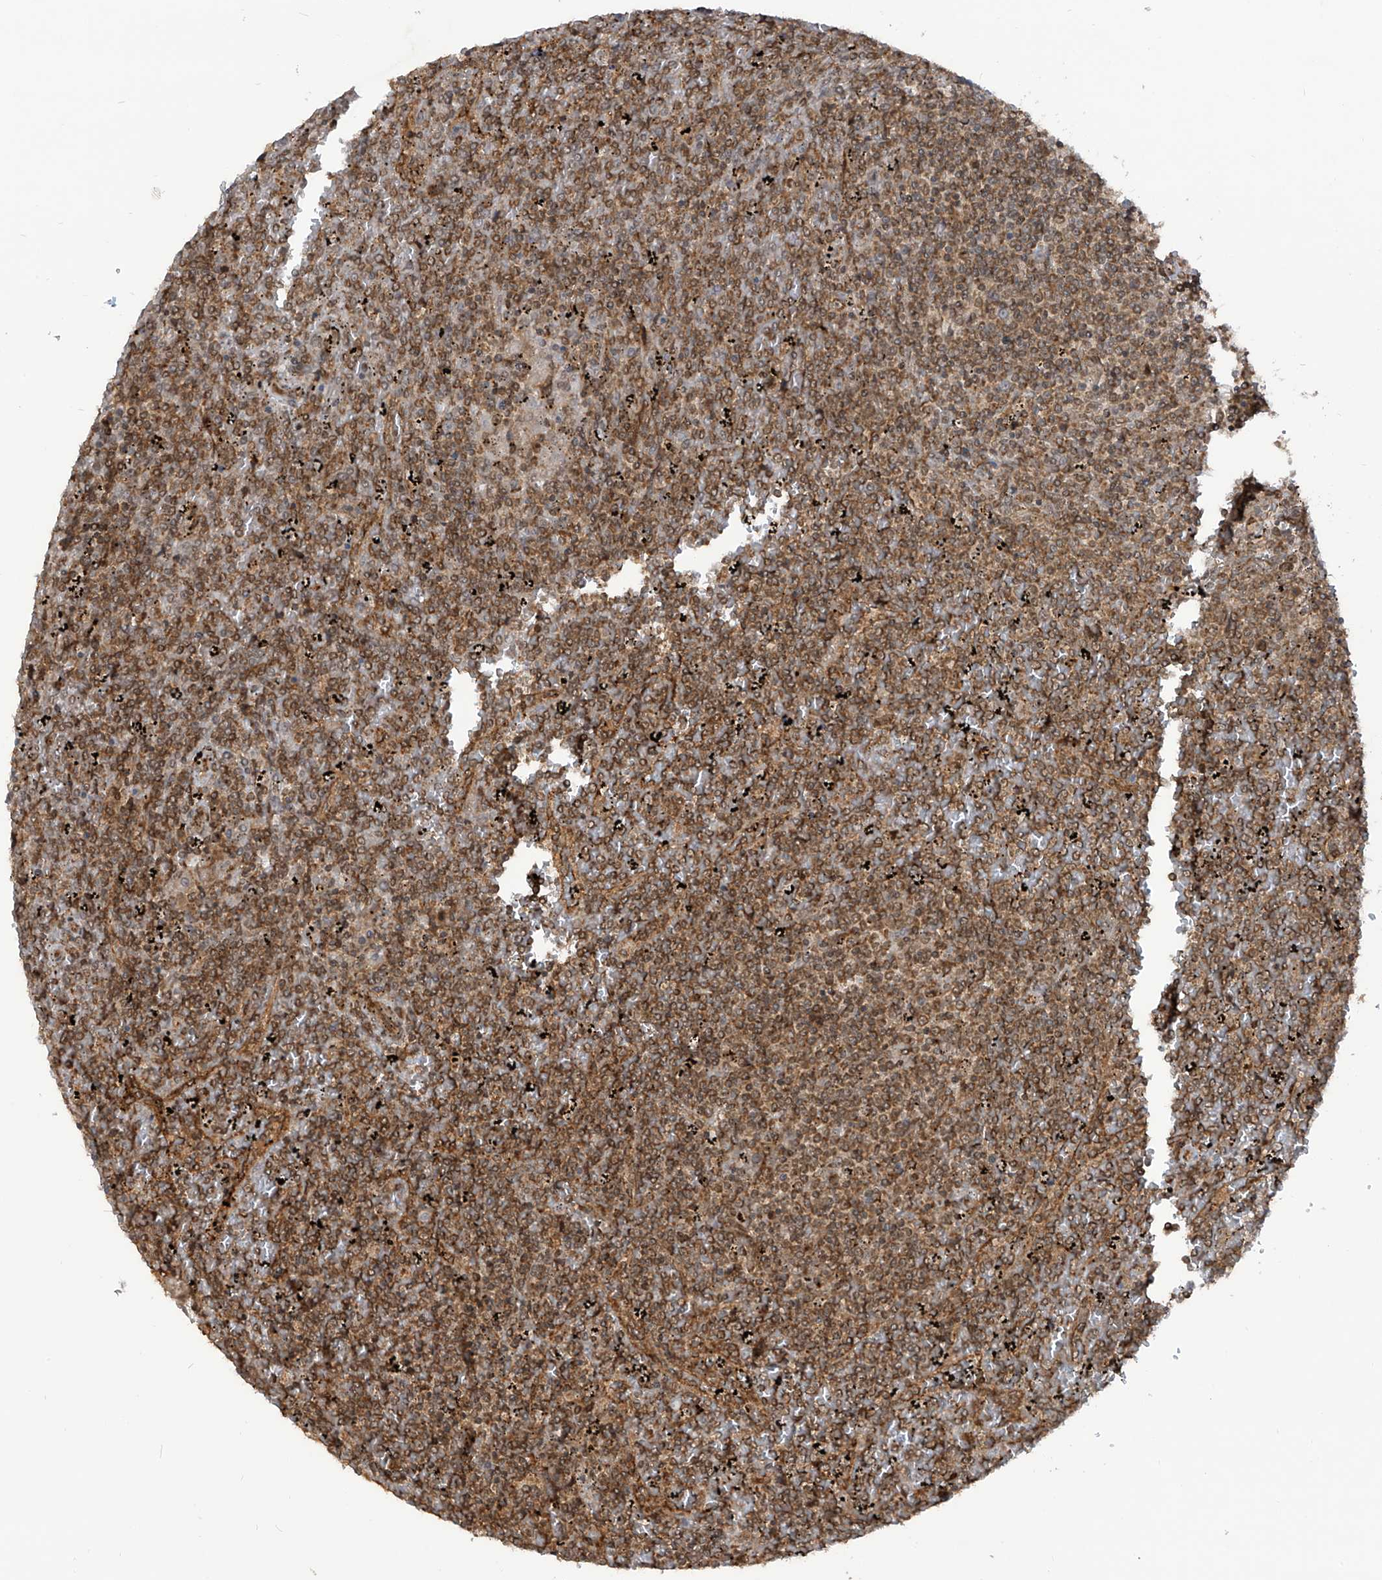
{"staining": {"intensity": "moderate", "quantity": ">75%", "location": "cytoplasmic/membranous"}, "tissue": "lymphoma", "cell_type": "Tumor cells", "image_type": "cancer", "snomed": [{"axis": "morphology", "description": "Malignant lymphoma, non-Hodgkin's type, Low grade"}, {"axis": "topography", "description": "Spleen"}], "caption": "The micrograph demonstrates a brown stain indicating the presence of a protein in the cytoplasmic/membranous of tumor cells in low-grade malignant lymphoma, non-Hodgkin's type. (DAB (3,3'-diaminobenzidine) IHC, brown staining for protein, blue staining for nuclei).", "gene": "TRIM67", "patient": {"sex": "female", "age": 19}}